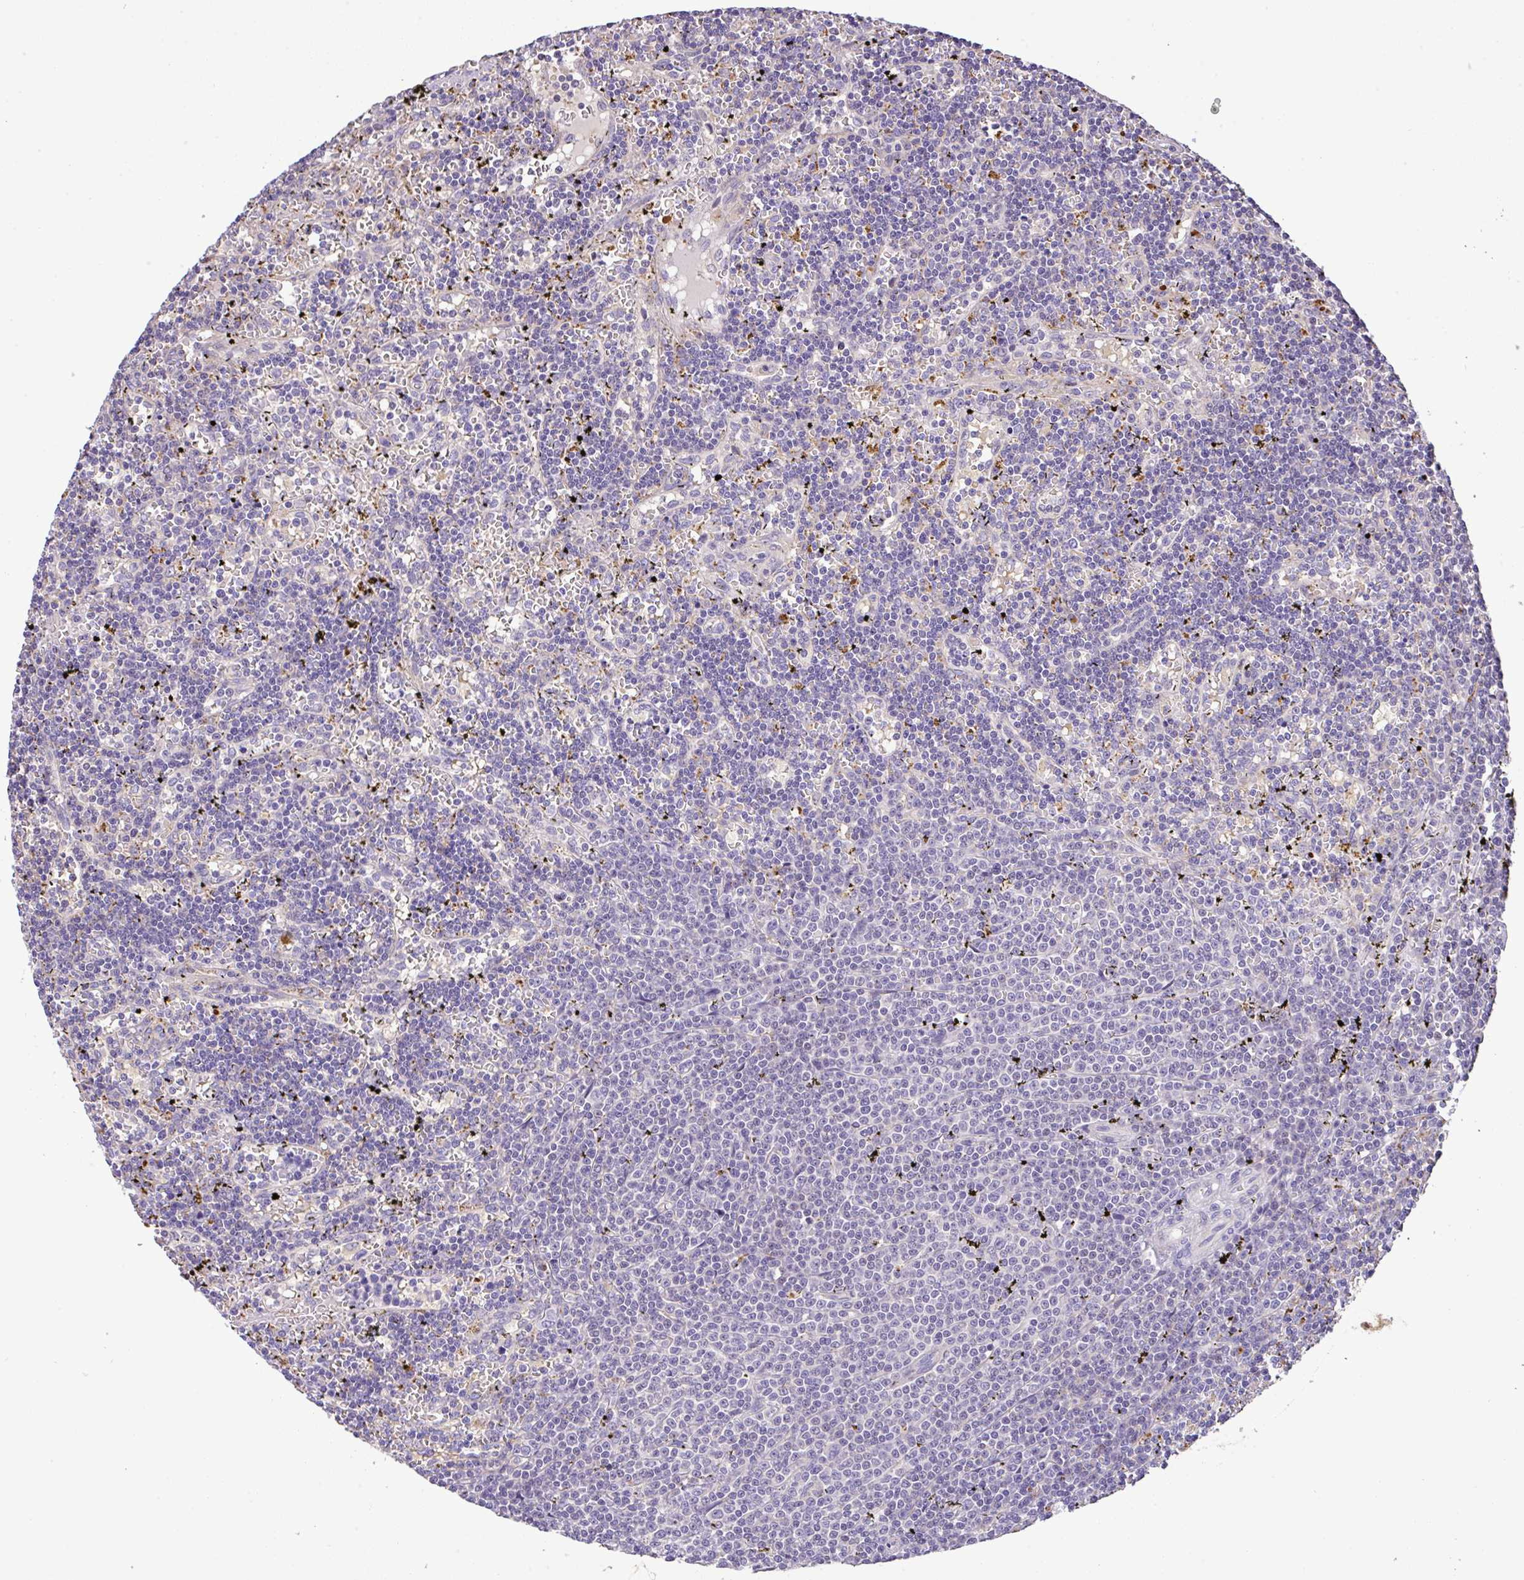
{"staining": {"intensity": "negative", "quantity": "none", "location": "none"}, "tissue": "lymphoma", "cell_type": "Tumor cells", "image_type": "cancer", "snomed": [{"axis": "morphology", "description": "Malignant lymphoma, non-Hodgkin's type, Low grade"}, {"axis": "topography", "description": "Spleen"}], "caption": "An immunohistochemistry (IHC) micrograph of malignant lymphoma, non-Hodgkin's type (low-grade) is shown. There is no staining in tumor cells of malignant lymphoma, non-Hodgkin's type (low-grade). Nuclei are stained in blue.", "gene": "EPN3", "patient": {"sex": "male", "age": 60}}